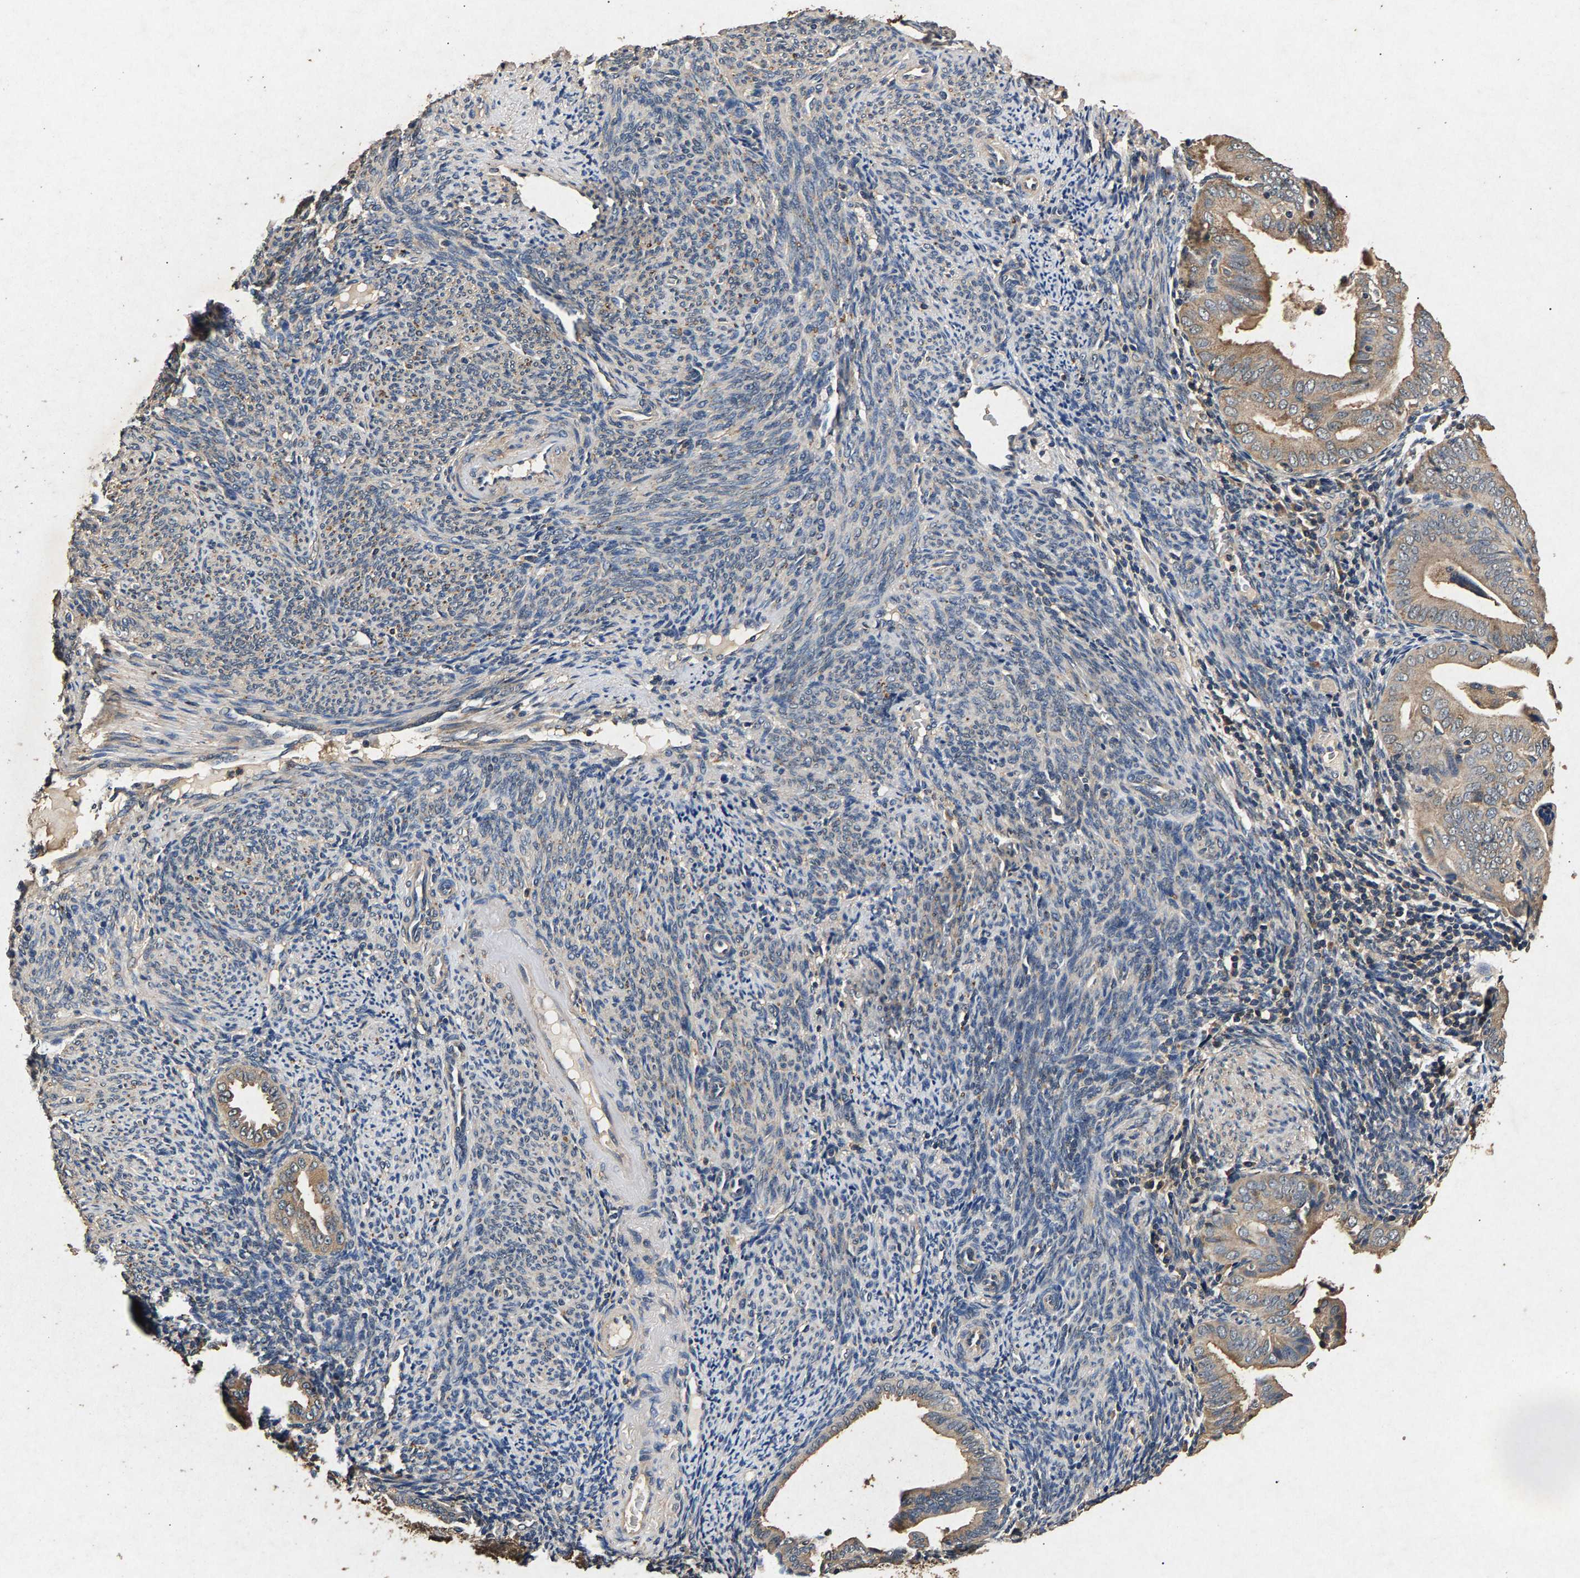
{"staining": {"intensity": "weak", "quantity": ">75%", "location": "cytoplasmic/membranous"}, "tissue": "endometrial cancer", "cell_type": "Tumor cells", "image_type": "cancer", "snomed": [{"axis": "morphology", "description": "Adenocarcinoma, NOS"}, {"axis": "topography", "description": "Endometrium"}], "caption": "A brown stain labels weak cytoplasmic/membranous positivity of a protein in human endometrial cancer tumor cells. The staining was performed using DAB (3,3'-diaminobenzidine), with brown indicating positive protein expression. Nuclei are stained blue with hematoxylin.", "gene": "PPP1CC", "patient": {"sex": "female", "age": 58}}